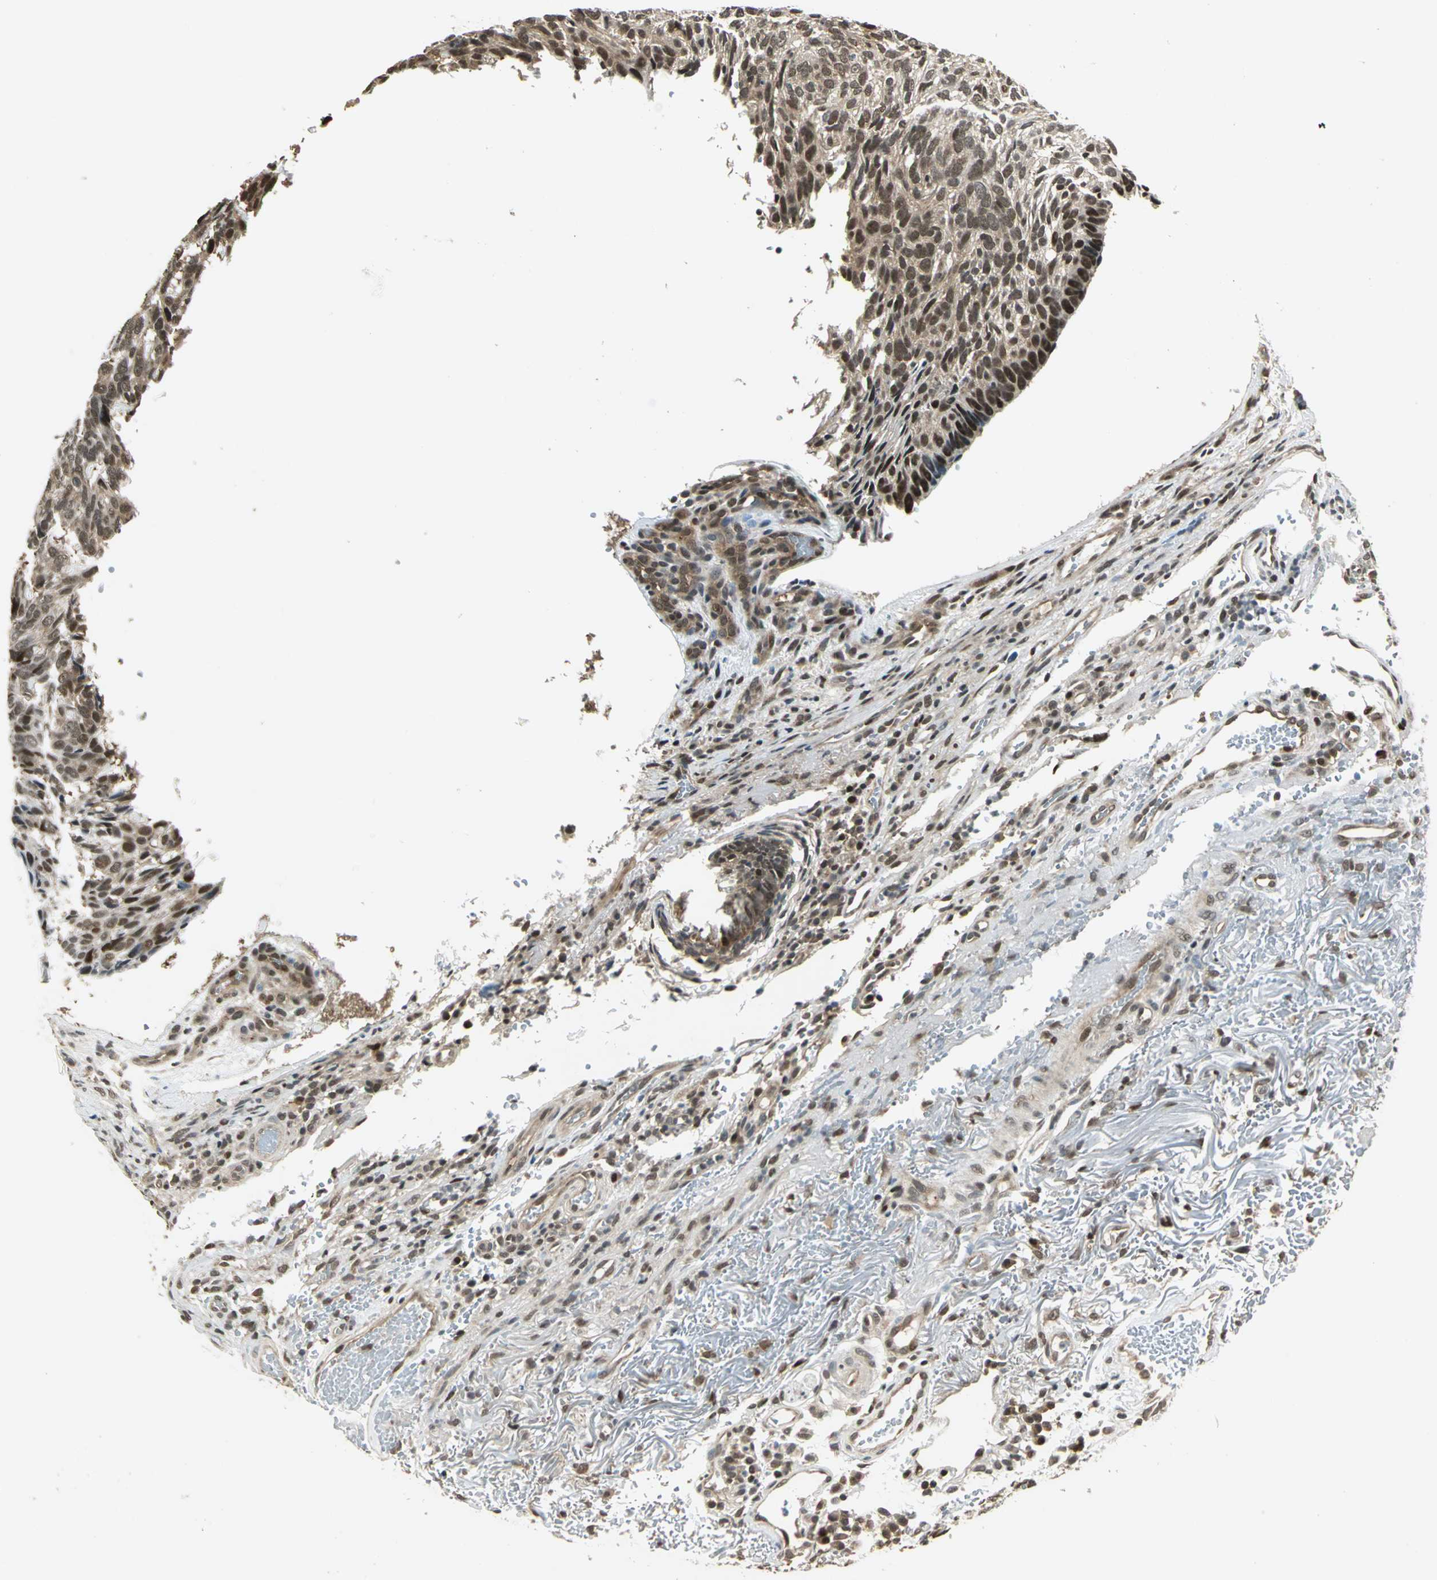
{"staining": {"intensity": "strong", "quantity": "25%-75%", "location": "cytoplasmic/membranous,nuclear"}, "tissue": "skin cancer", "cell_type": "Tumor cells", "image_type": "cancer", "snomed": [{"axis": "morphology", "description": "Basal cell carcinoma"}, {"axis": "topography", "description": "Skin"}], "caption": "Human skin cancer (basal cell carcinoma) stained with a brown dye displays strong cytoplasmic/membranous and nuclear positive expression in about 25%-75% of tumor cells.", "gene": "PSMC3", "patient": {"sex": "male", "age": 72}}